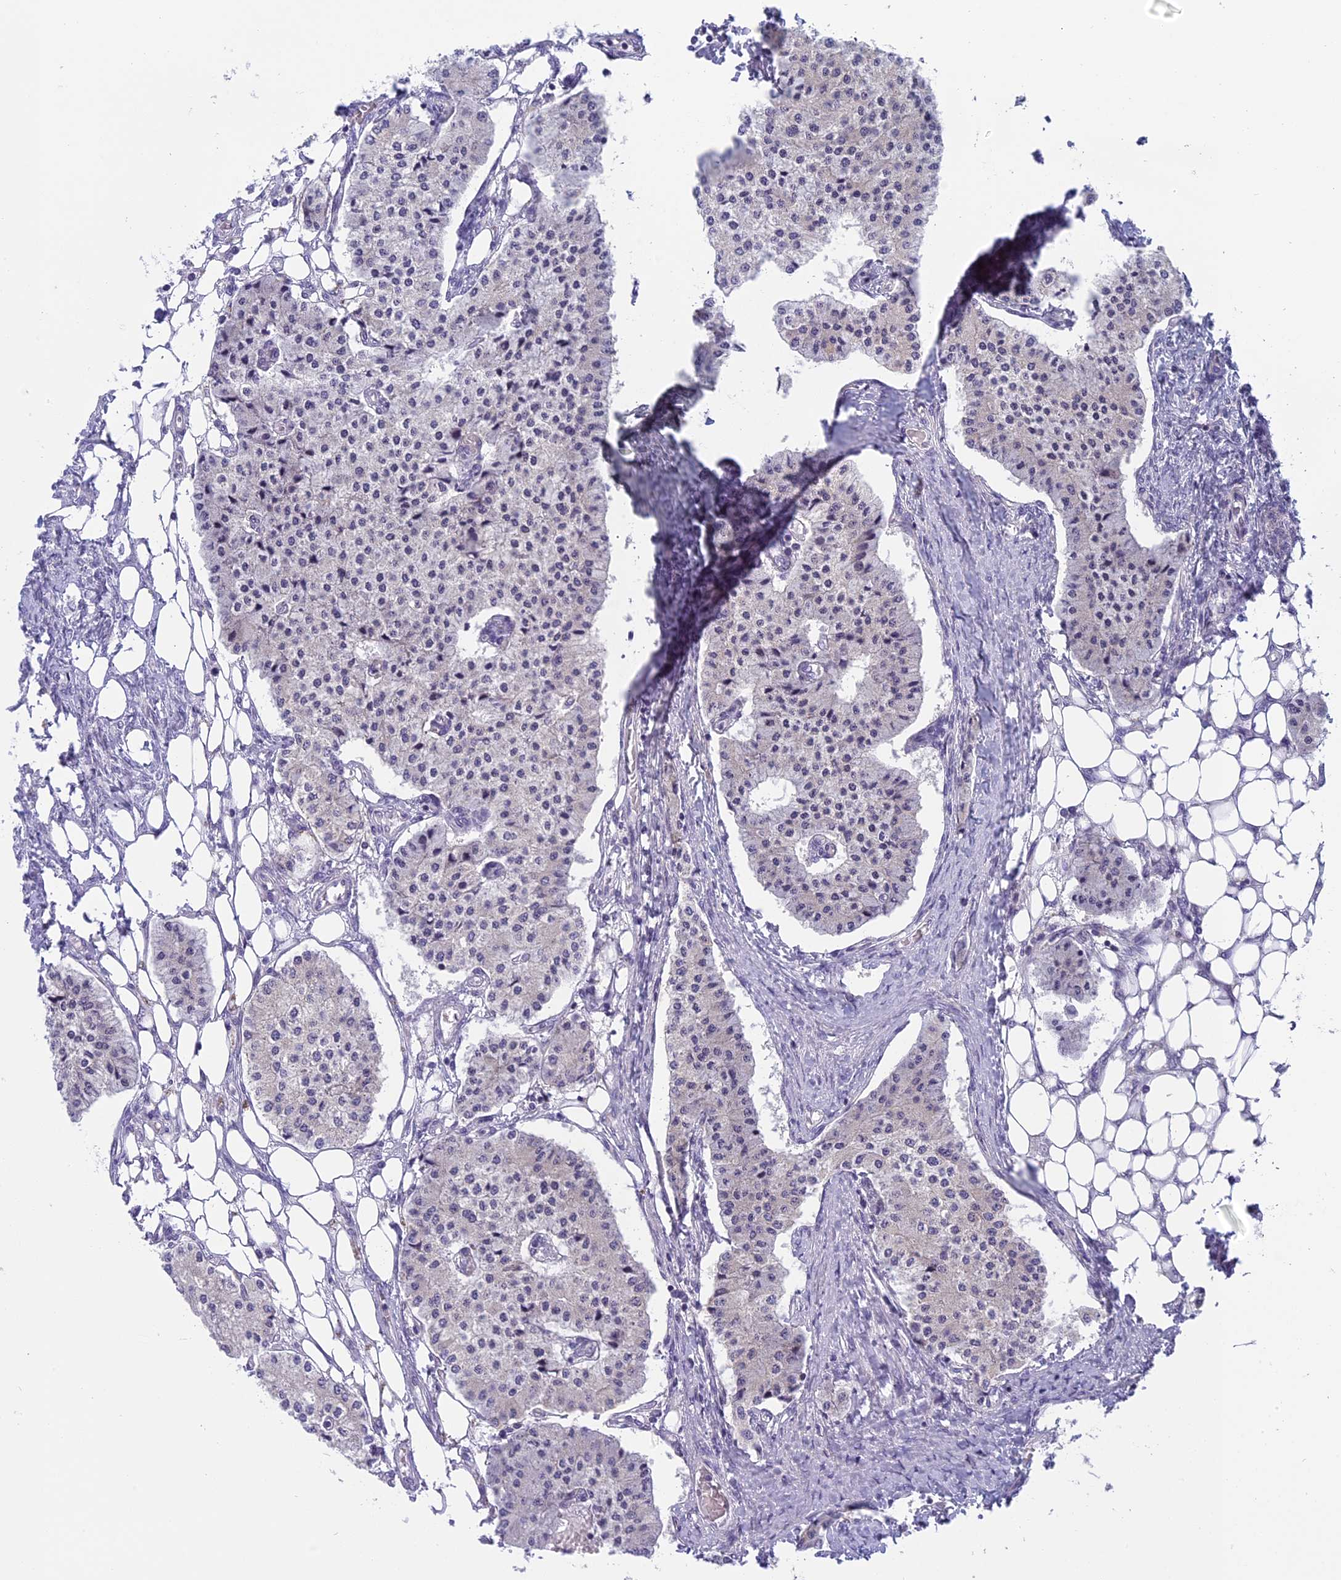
{"staining": {"intensity": "negative", "quantity": "none", "location": "none"}, "tissue": "carcinoid", "cell_type": "Tumor cells", "image_type": "cancer", "snomed": [{"axis": "morphology", "description": "Carcinoid, malignant, NOS"}, {"axis": "topography", "description": "Colon"}], "caption": "IHC of malignant carcinoid exhibits no staining in tumor cells. (DAB (3,3'-diaminobenzidine) immunohistochemistry (IHC) with hematoxylin counter stain).", "gene": "ARHGEF37", "patient": {"sex": "female", "age": 52}}